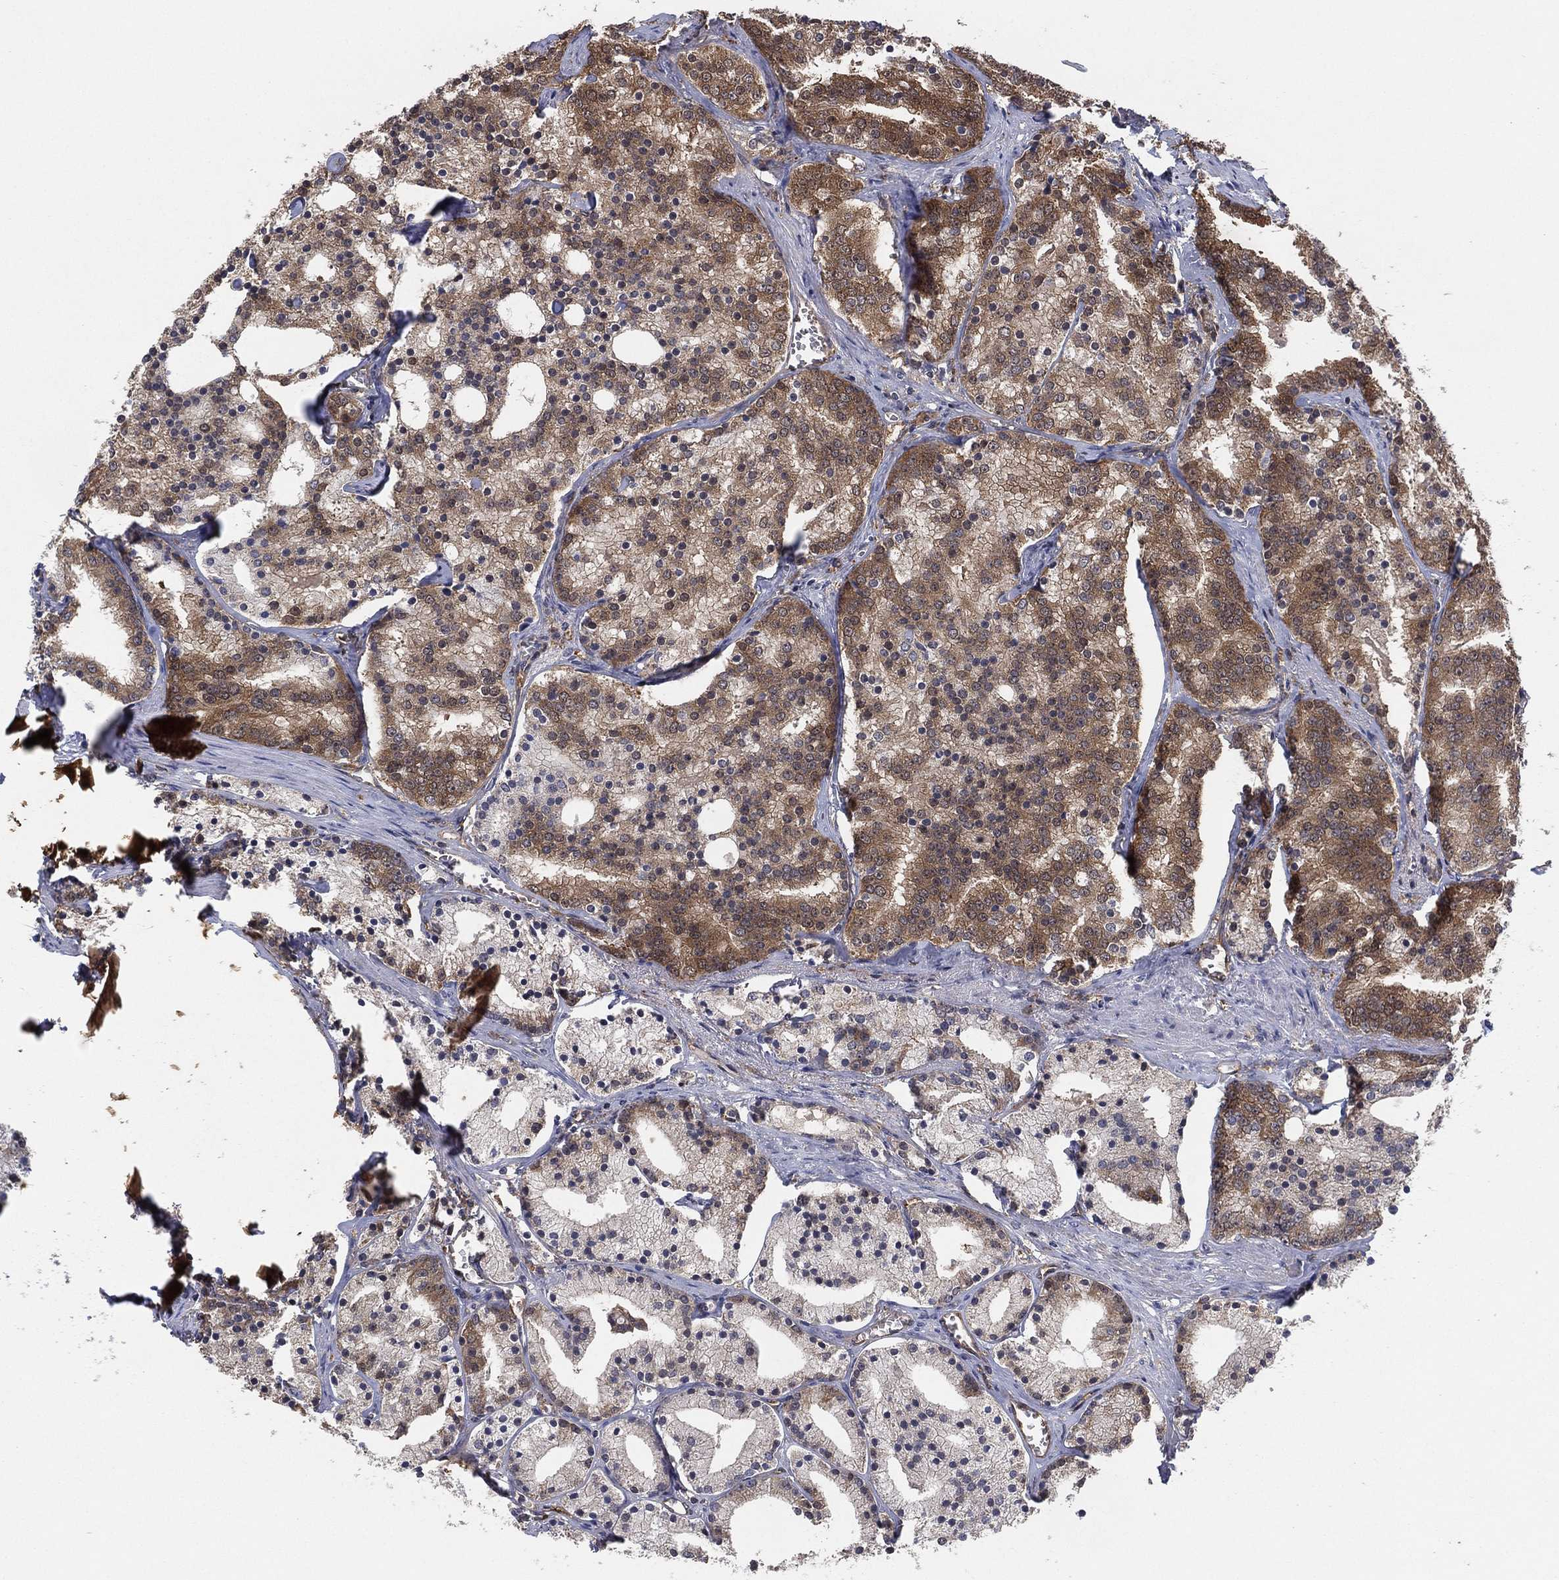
{"staining": {"intensity": "moderate", "quantity": "25%-75%", "location": "cytoplasmic/membranous"}, "tissue": "prostate cancer", "cell_type": "Tumor cells", "image_type": "cancer", "snomed": [{"axis": "morphology", "description": "Adenocarcinoma, NOS"}, {"axis": "topography", "description": "Prostate"}], "caption": "An image of human prostate adenocarcinoma stained for a protein demonstrates moderate cytoplasmic/membranous brown staining in tumor cells. (IHC, brightfield microscopy, high magnification).", "gene": "PSMG4", "patient": {"sex": "male", "age": 69}}